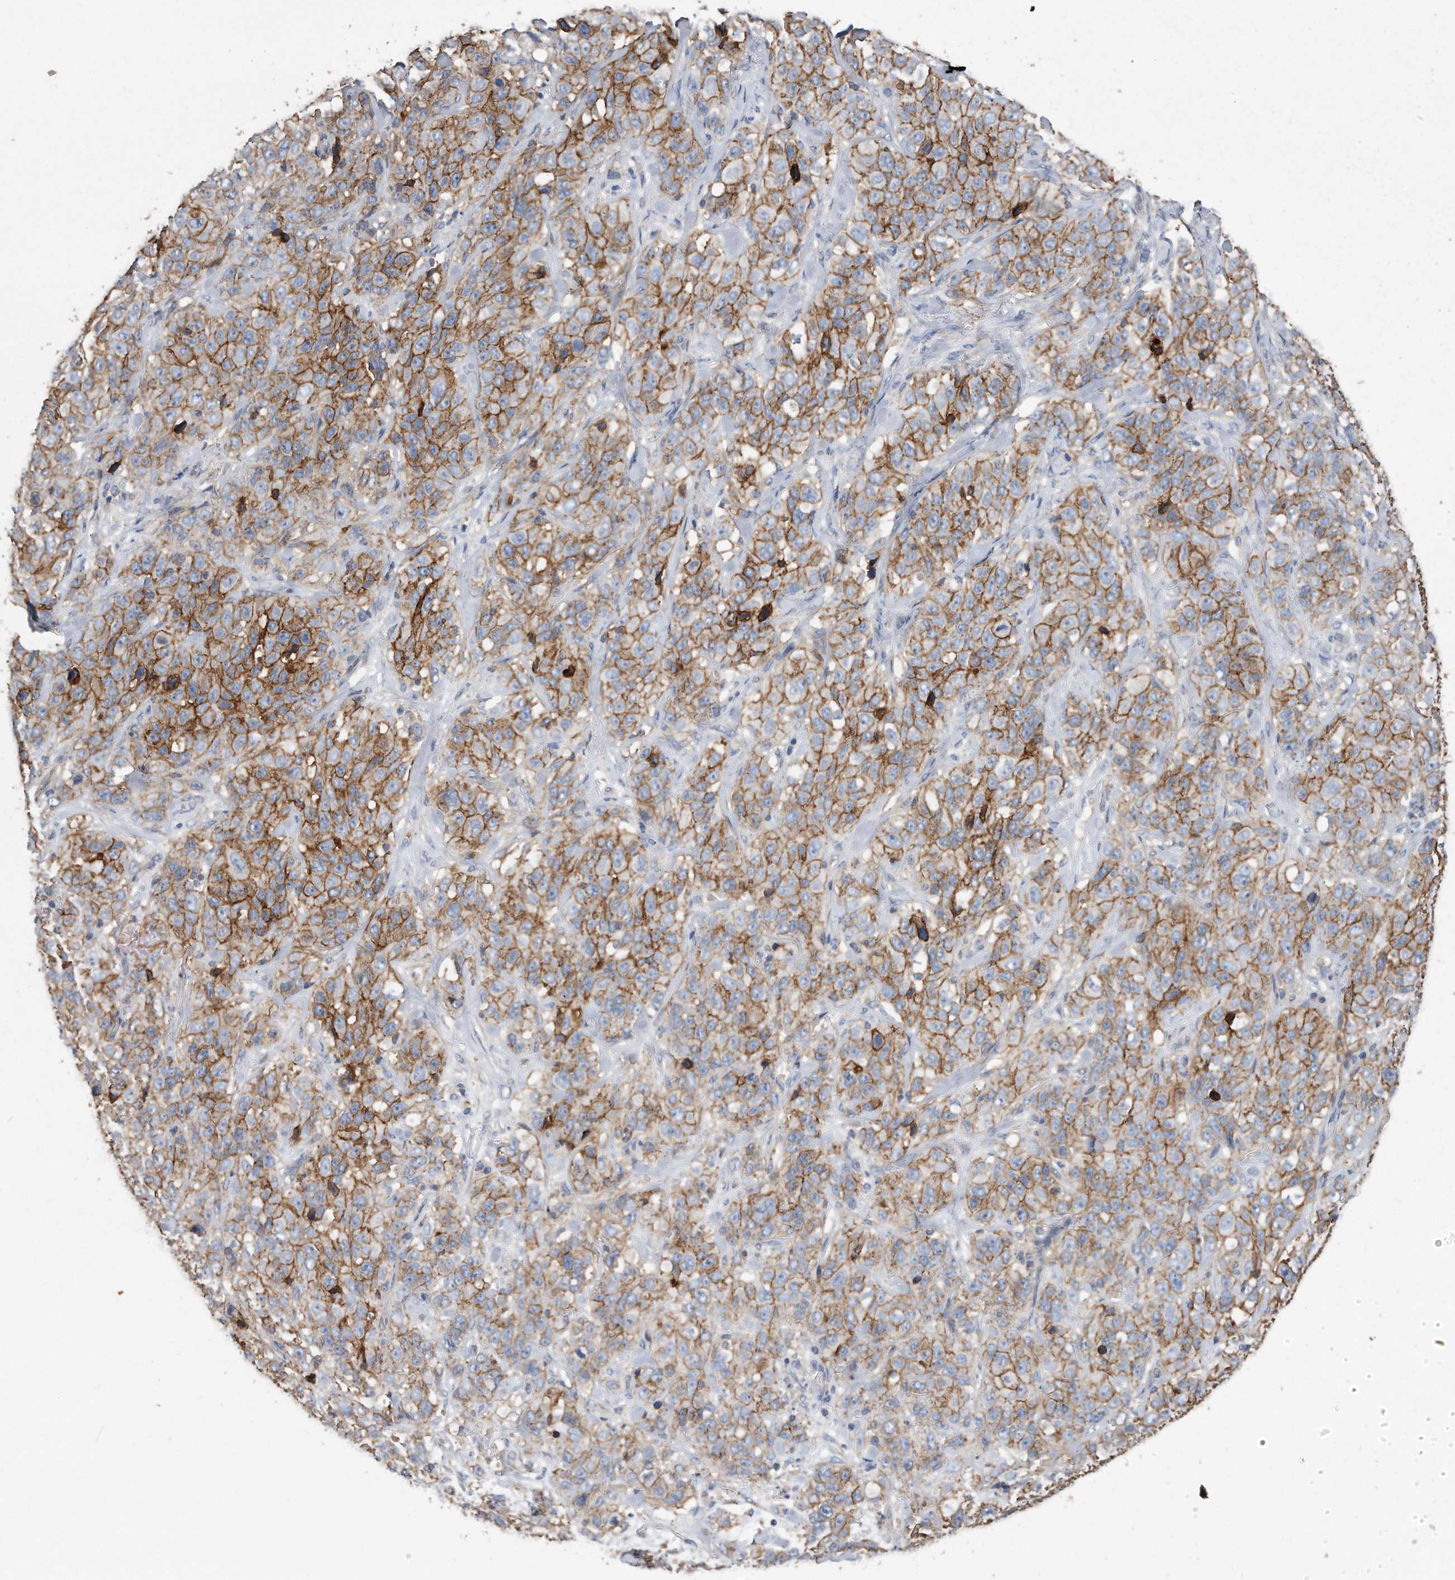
{"staining": {"intensity": "moderate", "quantity": ">75%", "location": "cytoplasmic/membranous"}, "tissue": "stomach cancer", "cell_type": "Tumor cells", "image_type": "cancer", "snomed": [{"axis": "morphology", "description": "Adenocarcinoma, NOS"}, {"axis": "topography", "description": "Stomach"}], "caption": "Immunohistochemical staining of stomach cancer displays moderate cytoplasmic/membranous protein staining in approximately >75% of tumor cells.", "gene": "CDCP1", "patient": {"sex": "male", "age": 48}}